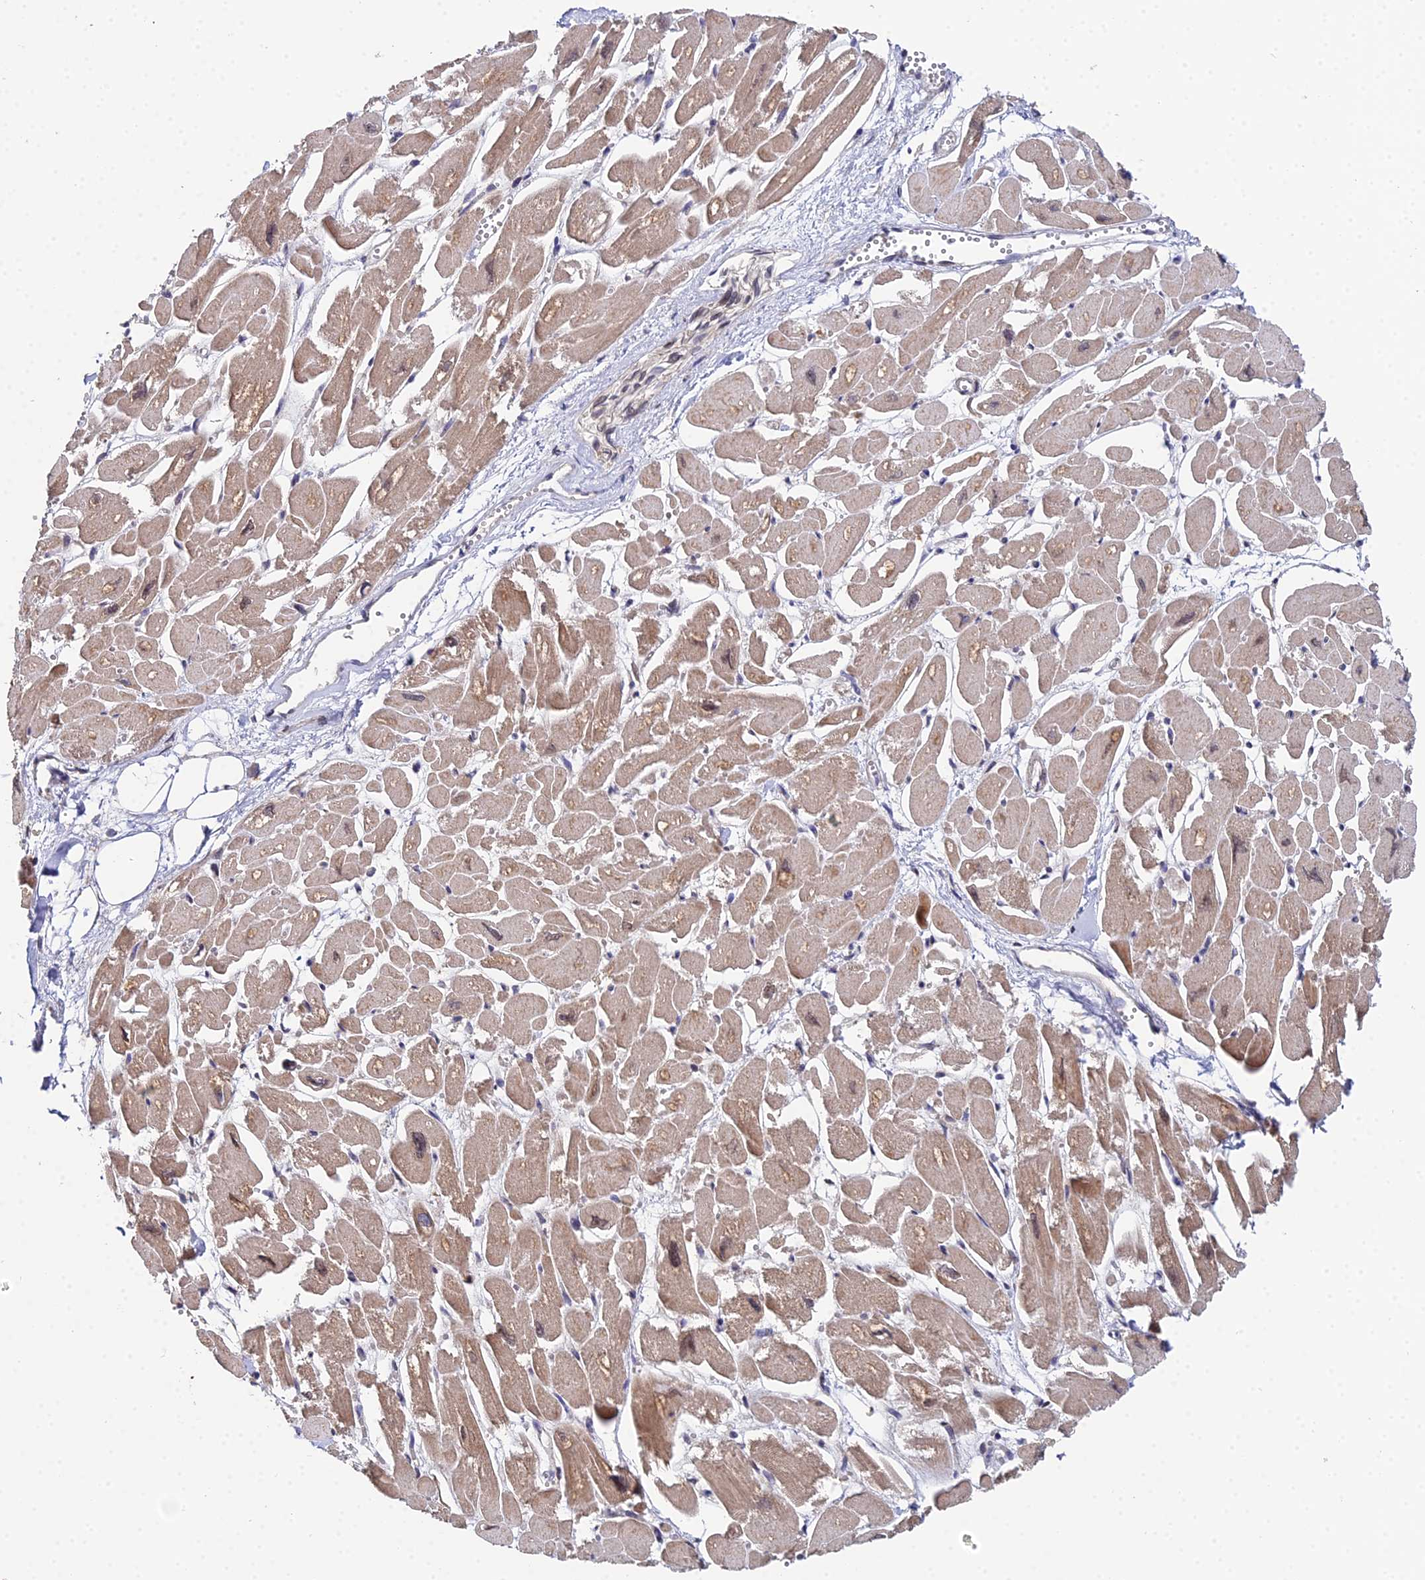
{"staining": {"intensity": "moderate", "quantity": "25%-75%", "location": "cytoplasmic/membranous,nuclear"}, "tissue": "heart muscle", "cell_type": "Cardiomyocytes", "image_type": "normal", "snomed": [{"axis": "morphology", "description": "Normal tissue, NOS"}, {"axis": "topography", "description": "Heart"}], "caption": "IHC (DAB) staining of normal human heart muscle exhibits moderate cytoplasmic/membranous,nuclear protein expression in about 25%-75% of cardiomyocytes.", "gene": "BIVM", "patient": {"sex": "male", "age": 54}}